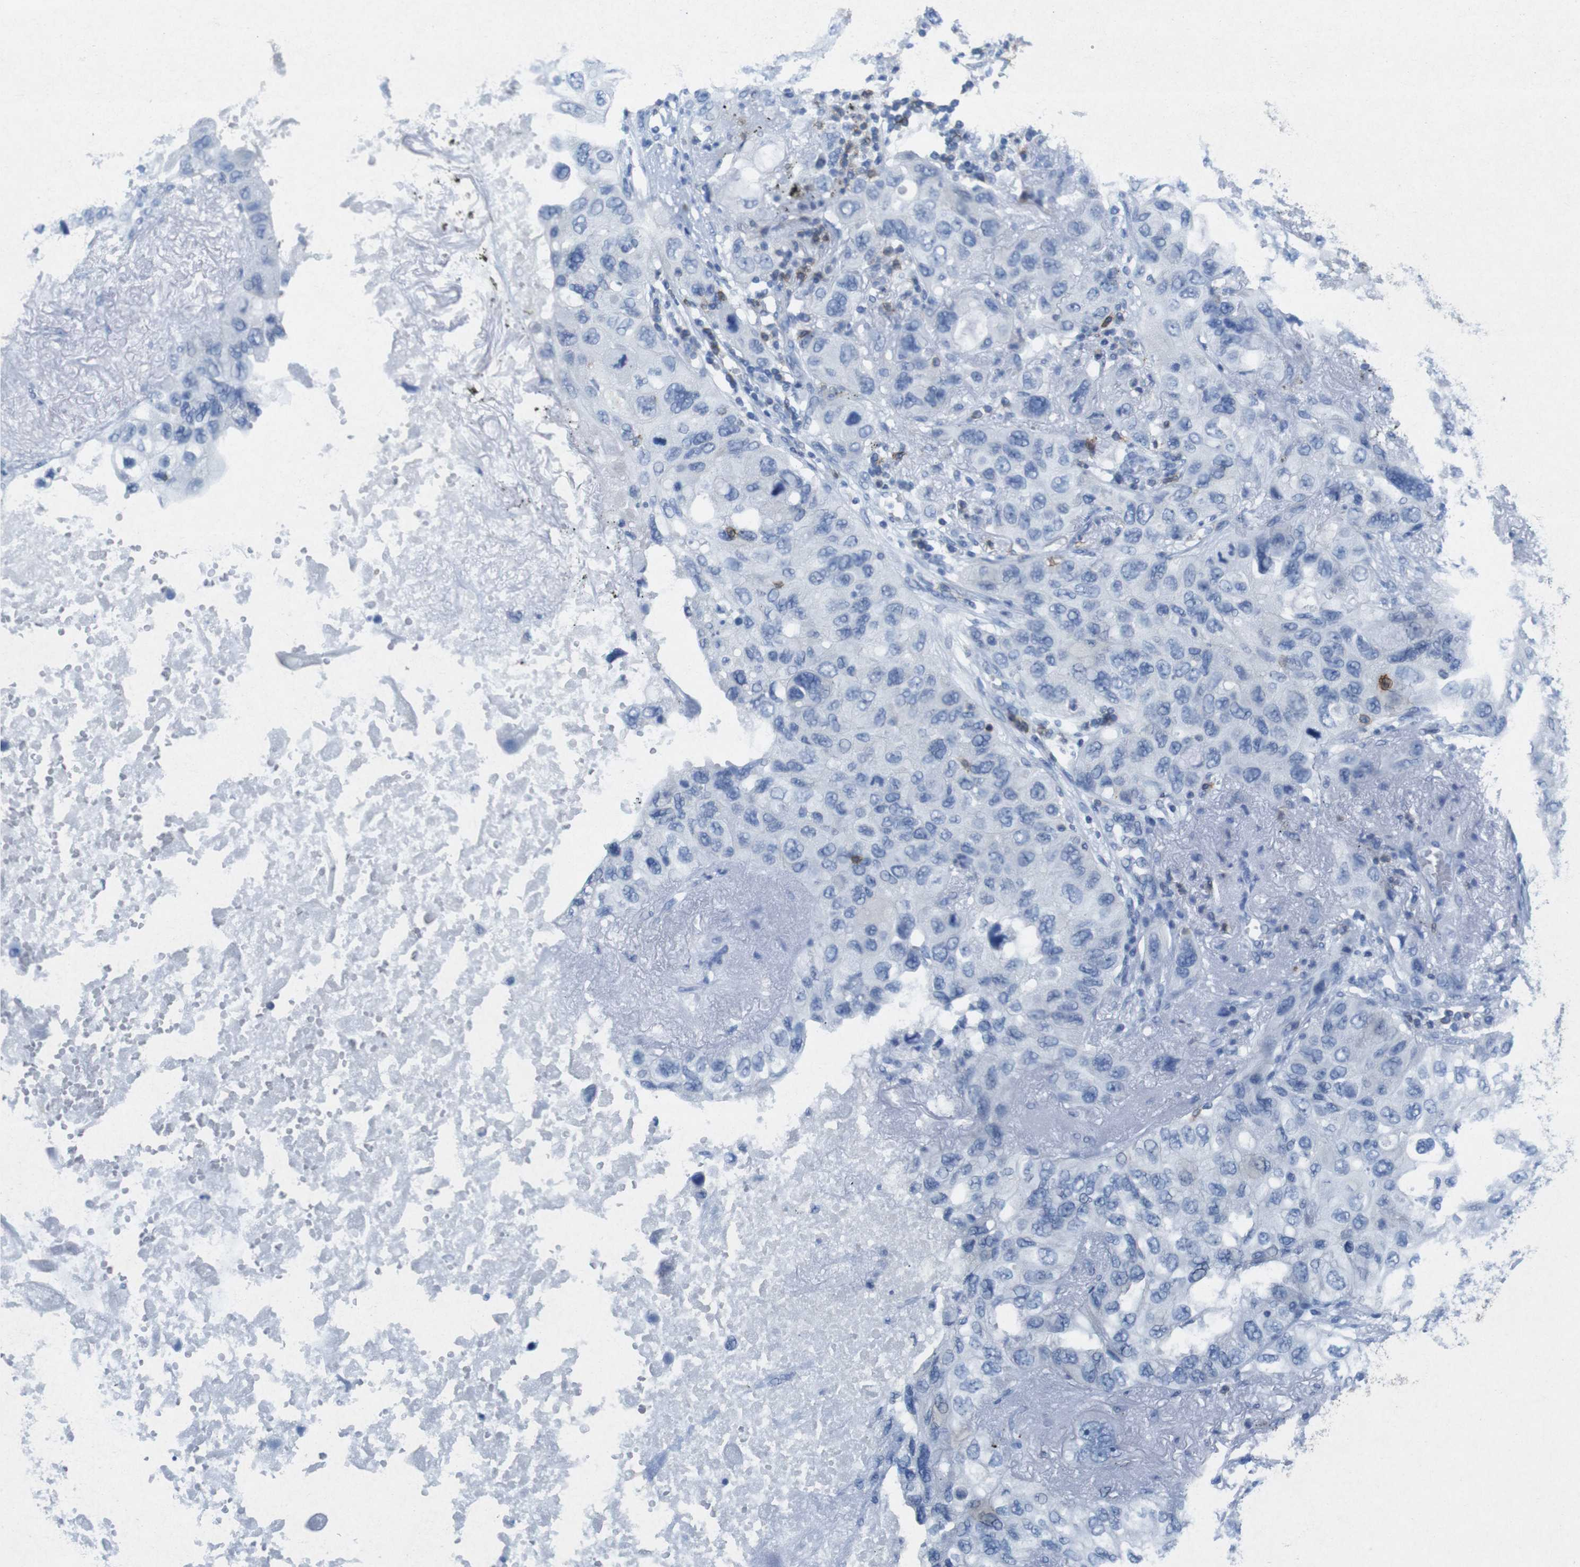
{"staining": {"intensity": "negative", "quantity": "none", "location": "none"}, "tissue": "lung cancer", "cell_type": "Tumor cells", "image_type": "cancer", "snomed": [{"axis": "morphology", "description": "Squamous cell carcinoma, NOS"}, {"axis": "topography", "description": "Lung"}], "caption": "This is a histopathology image of IHC staining of squamous cell carcinoma (lung), which shows no expression in tumor cells.", "gene": "CD5", "patient": {"sex": "female", "age": 73}}